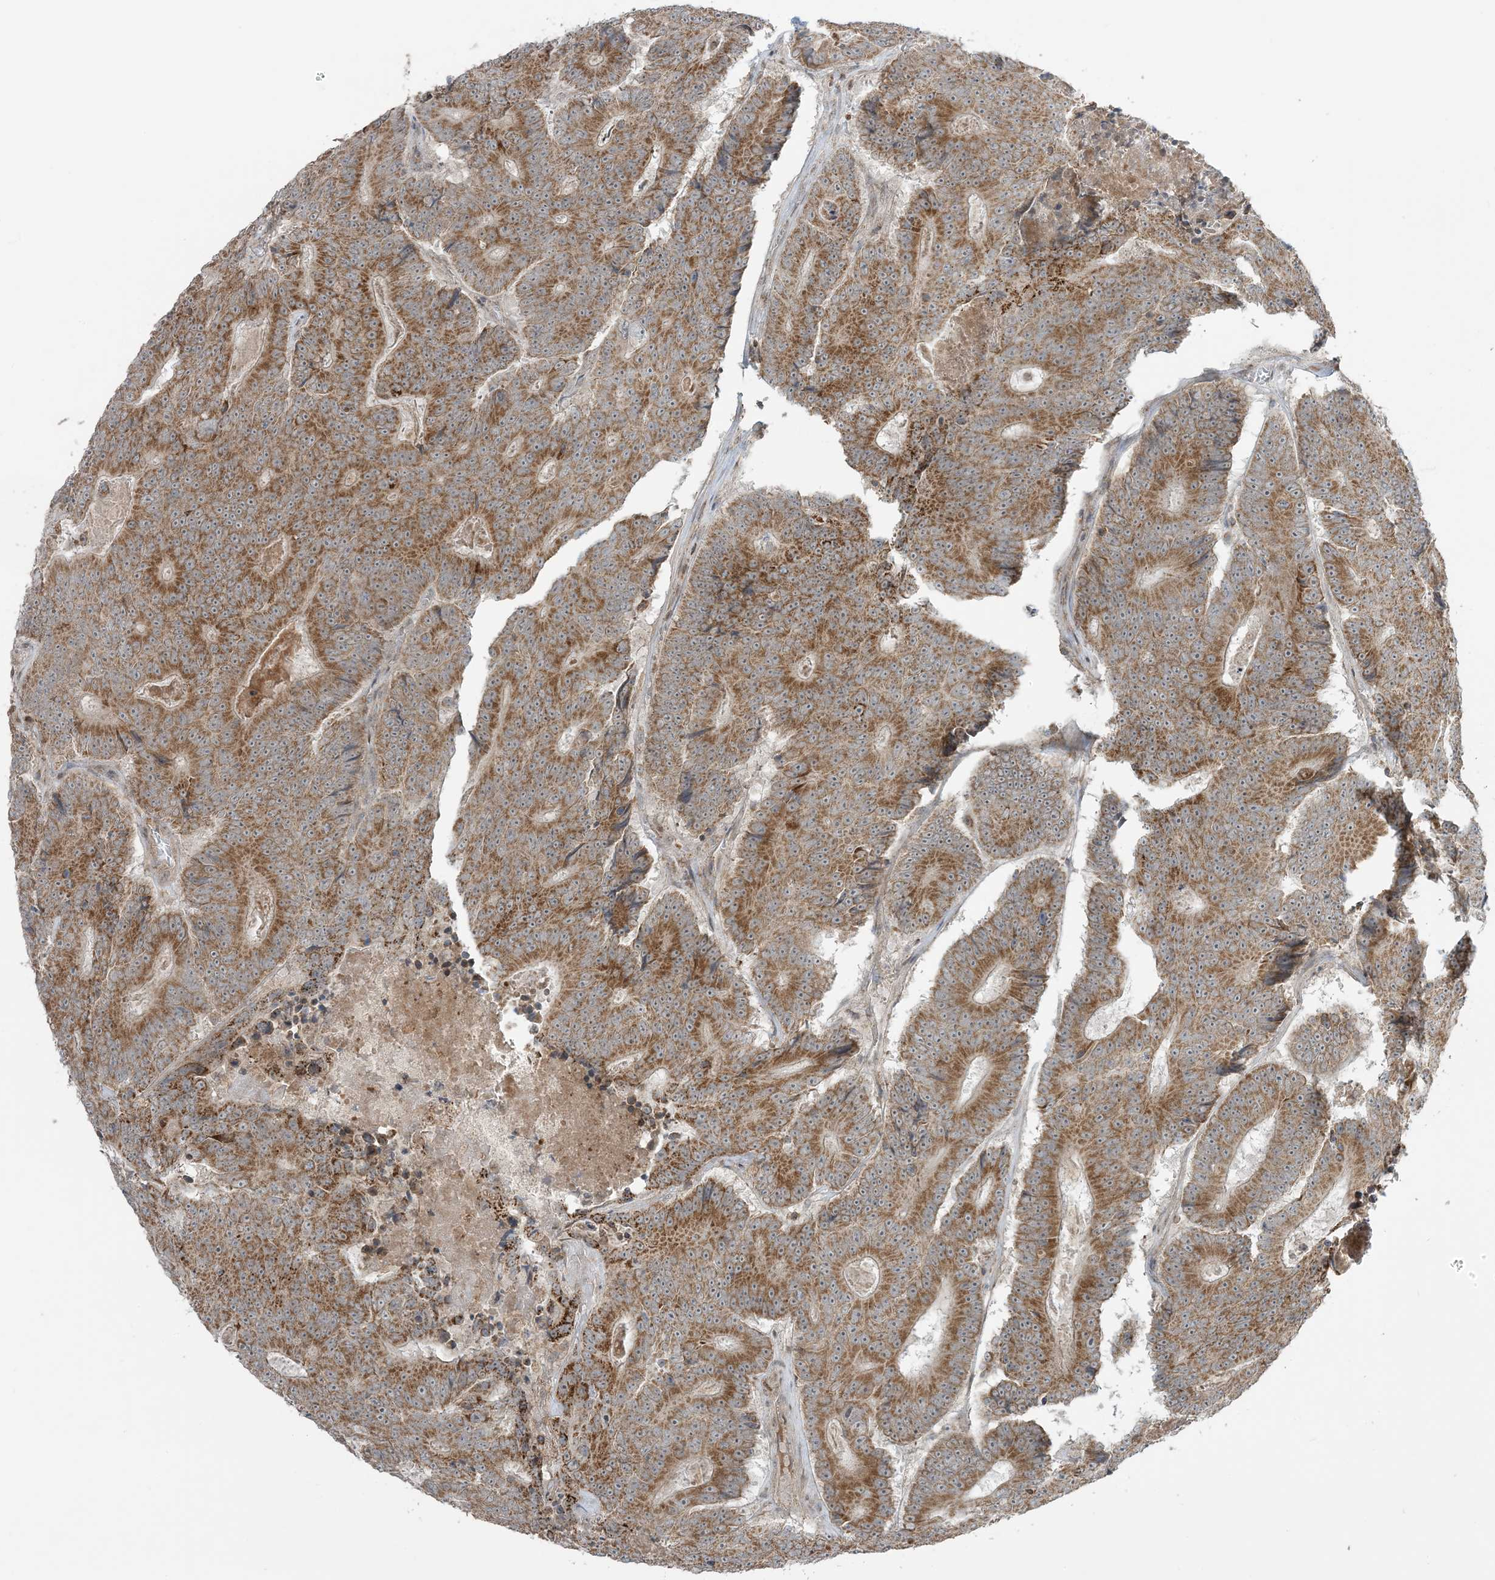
{"staining": {"intensity": "strong", "quantity": ">75%", "location": "cytoplasmic/membranous"}, "tissue": "colorectal cancer", "cell_type": "Tumor cells", "image_type": "cancer", "snomed": [{"axis": "morphology", "description": "Adenocarcinoma, NOS"}, {"axis": "topography", "description": "Colon"}], "caption": "Brown immunohistochemical staining in colorectal adenocarcinoma reveals strong cytoplasmic/membranous expression in about >75% of tumor cells. (Stains: DAB in brown, nuclei in blue, Microscopy: brightfield microscopy at high magnification).", "gene": "PHLDB2", "patient": {"sex": "male", "age": 83}}